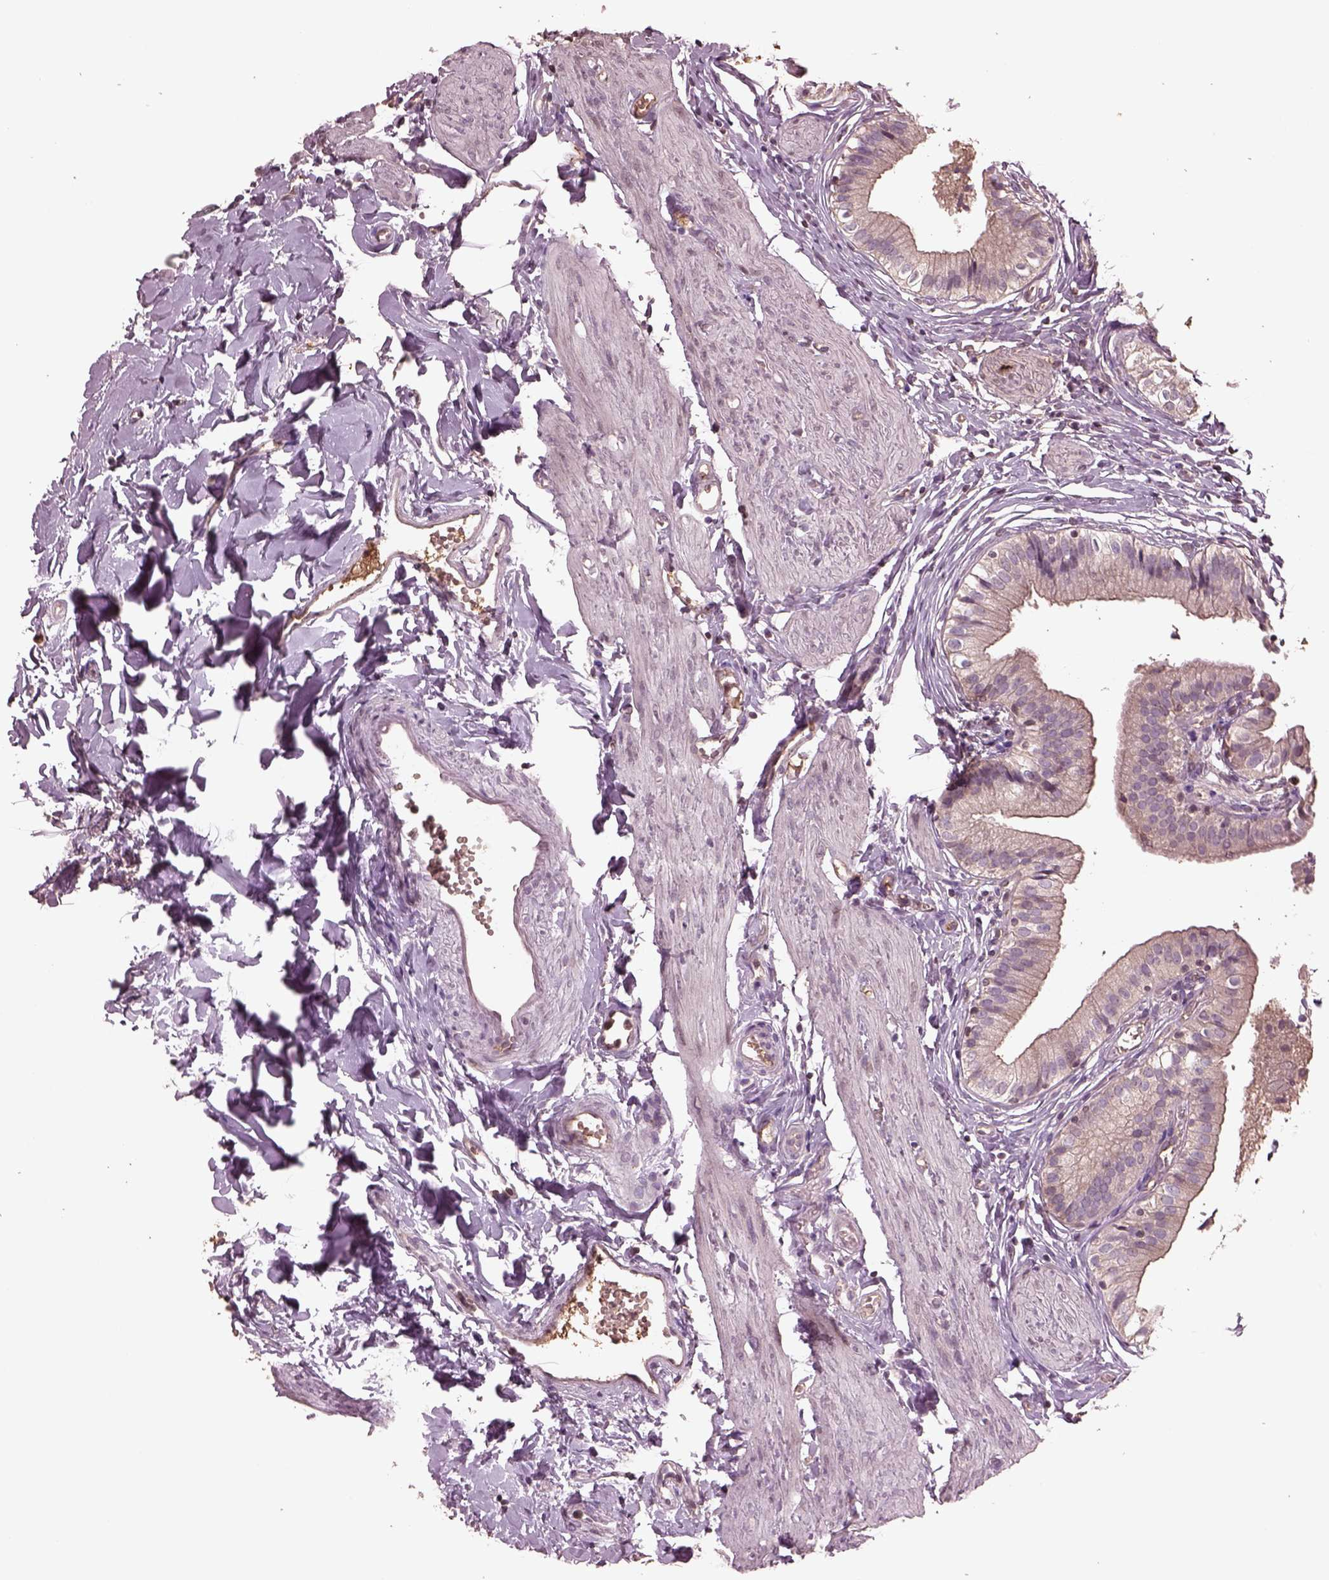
{"staining": {"intensity": "negative", "quantity": "none", "location": "none"}, "tissue": "gallbladder", "cell_type": "Glandular cells", "image_type": "normal", "snomed": [{"axis": "morphology", "description": "Normal tissue, NOS"}, {"axis": "topography", "description": "Gallbladder"}], "caption": "Immunohistochemistry (IHC) photomicrograph of normal human gallbladder stained for a protein (brown), which shows no expression in glandular cells.", "gene": "PTX4", "patient": {"sex": "female", "age": 47}}